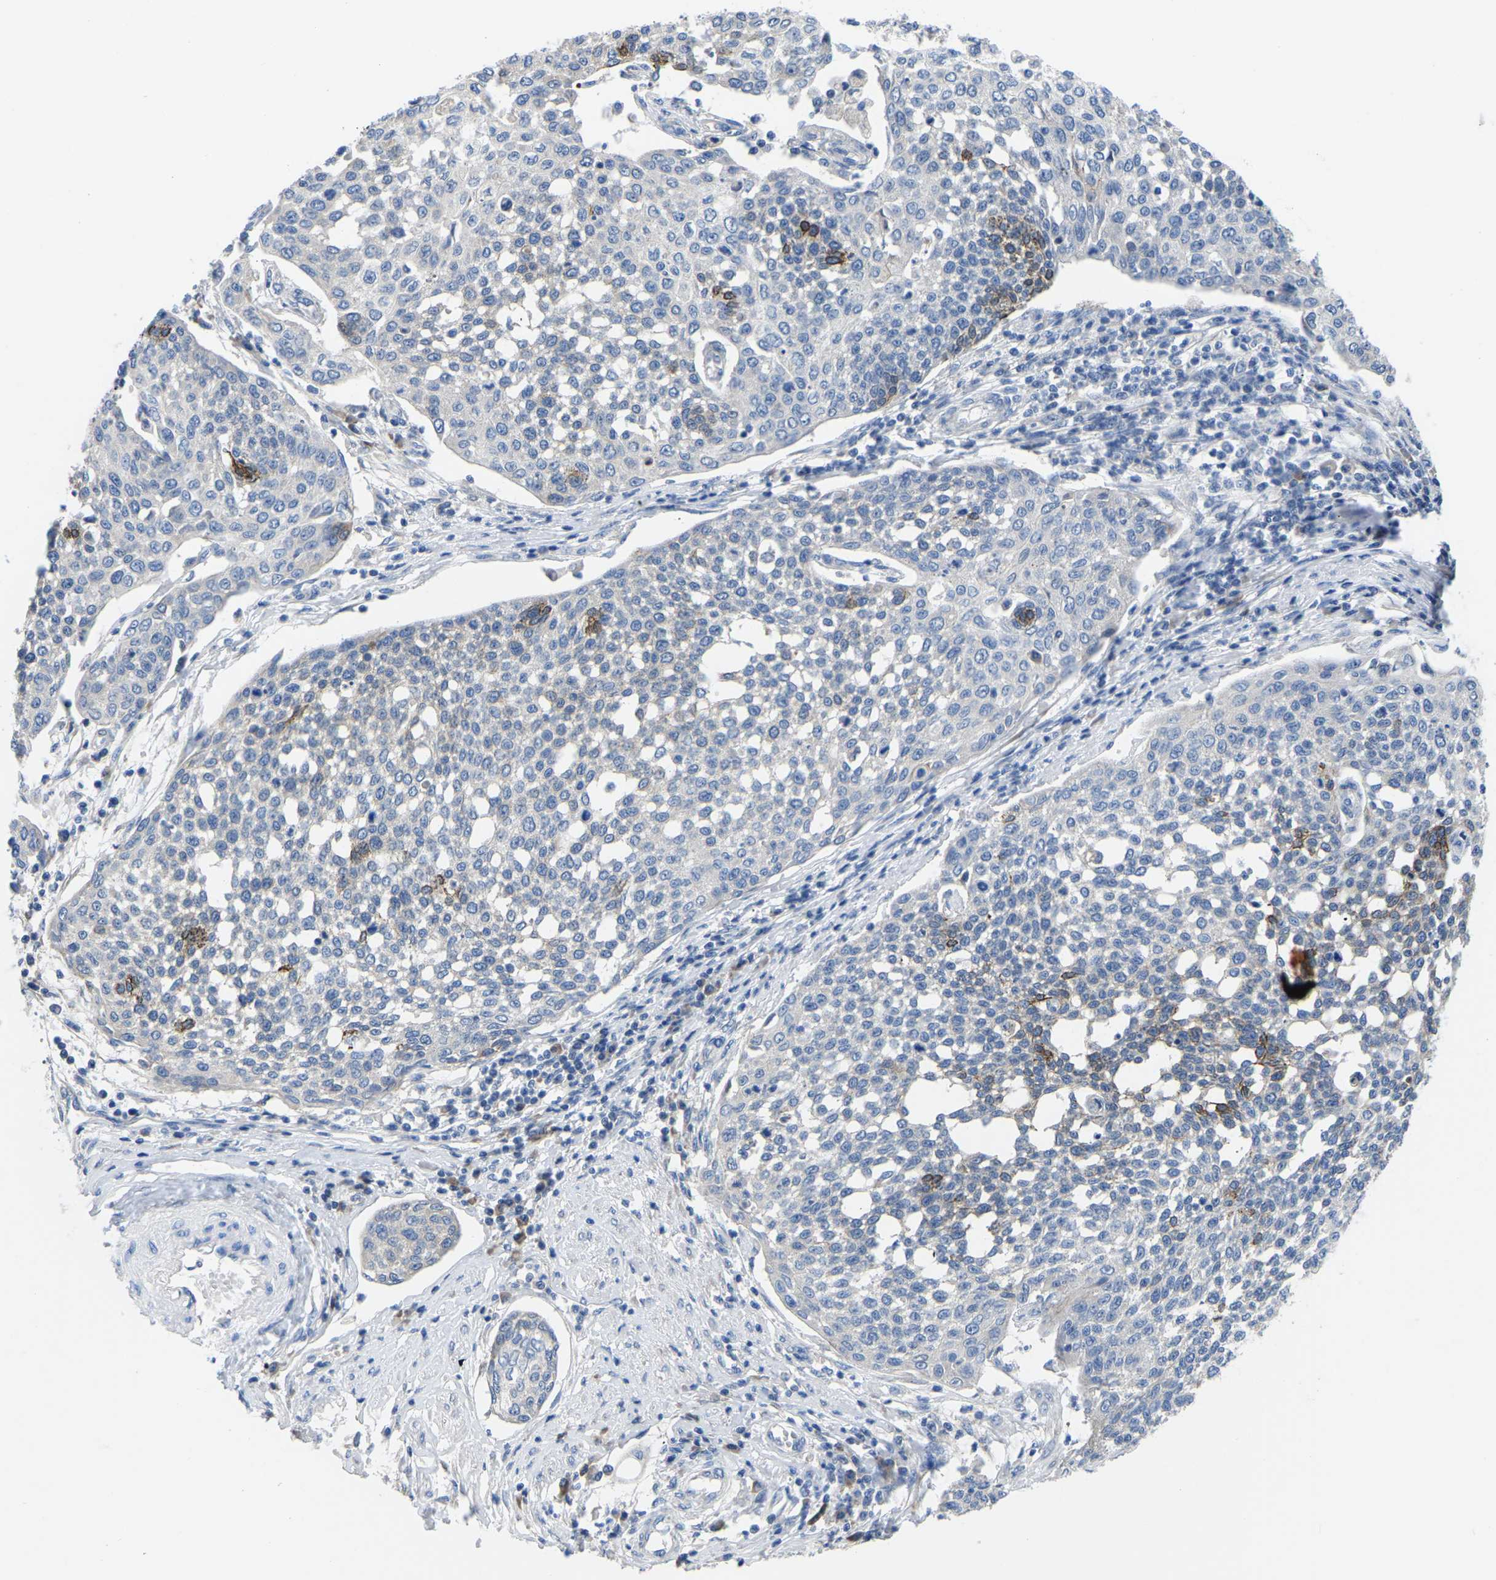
{"staining": {"intensity": "strong", "quantity": "<25%", "location": "cytoplasmic/membranous"}, "tissue": "cervical cancer", "cell_type": "Tumor cells", "image_type": "cancer", "snomed": [{"axis": "morphology", "description": "Squamous cell carcinoma, NOS"}, {"axis": "topography", "description": "Cervix"}], "caption": "Protein positivity by IHC shows strong cytoplasmic/membranous expression in approximately <25% of tumor cells in cervical cancer (squamous cell carcinoma).", "gene": "ABCA10", "patient": {"sex": "female", "age": 34}}